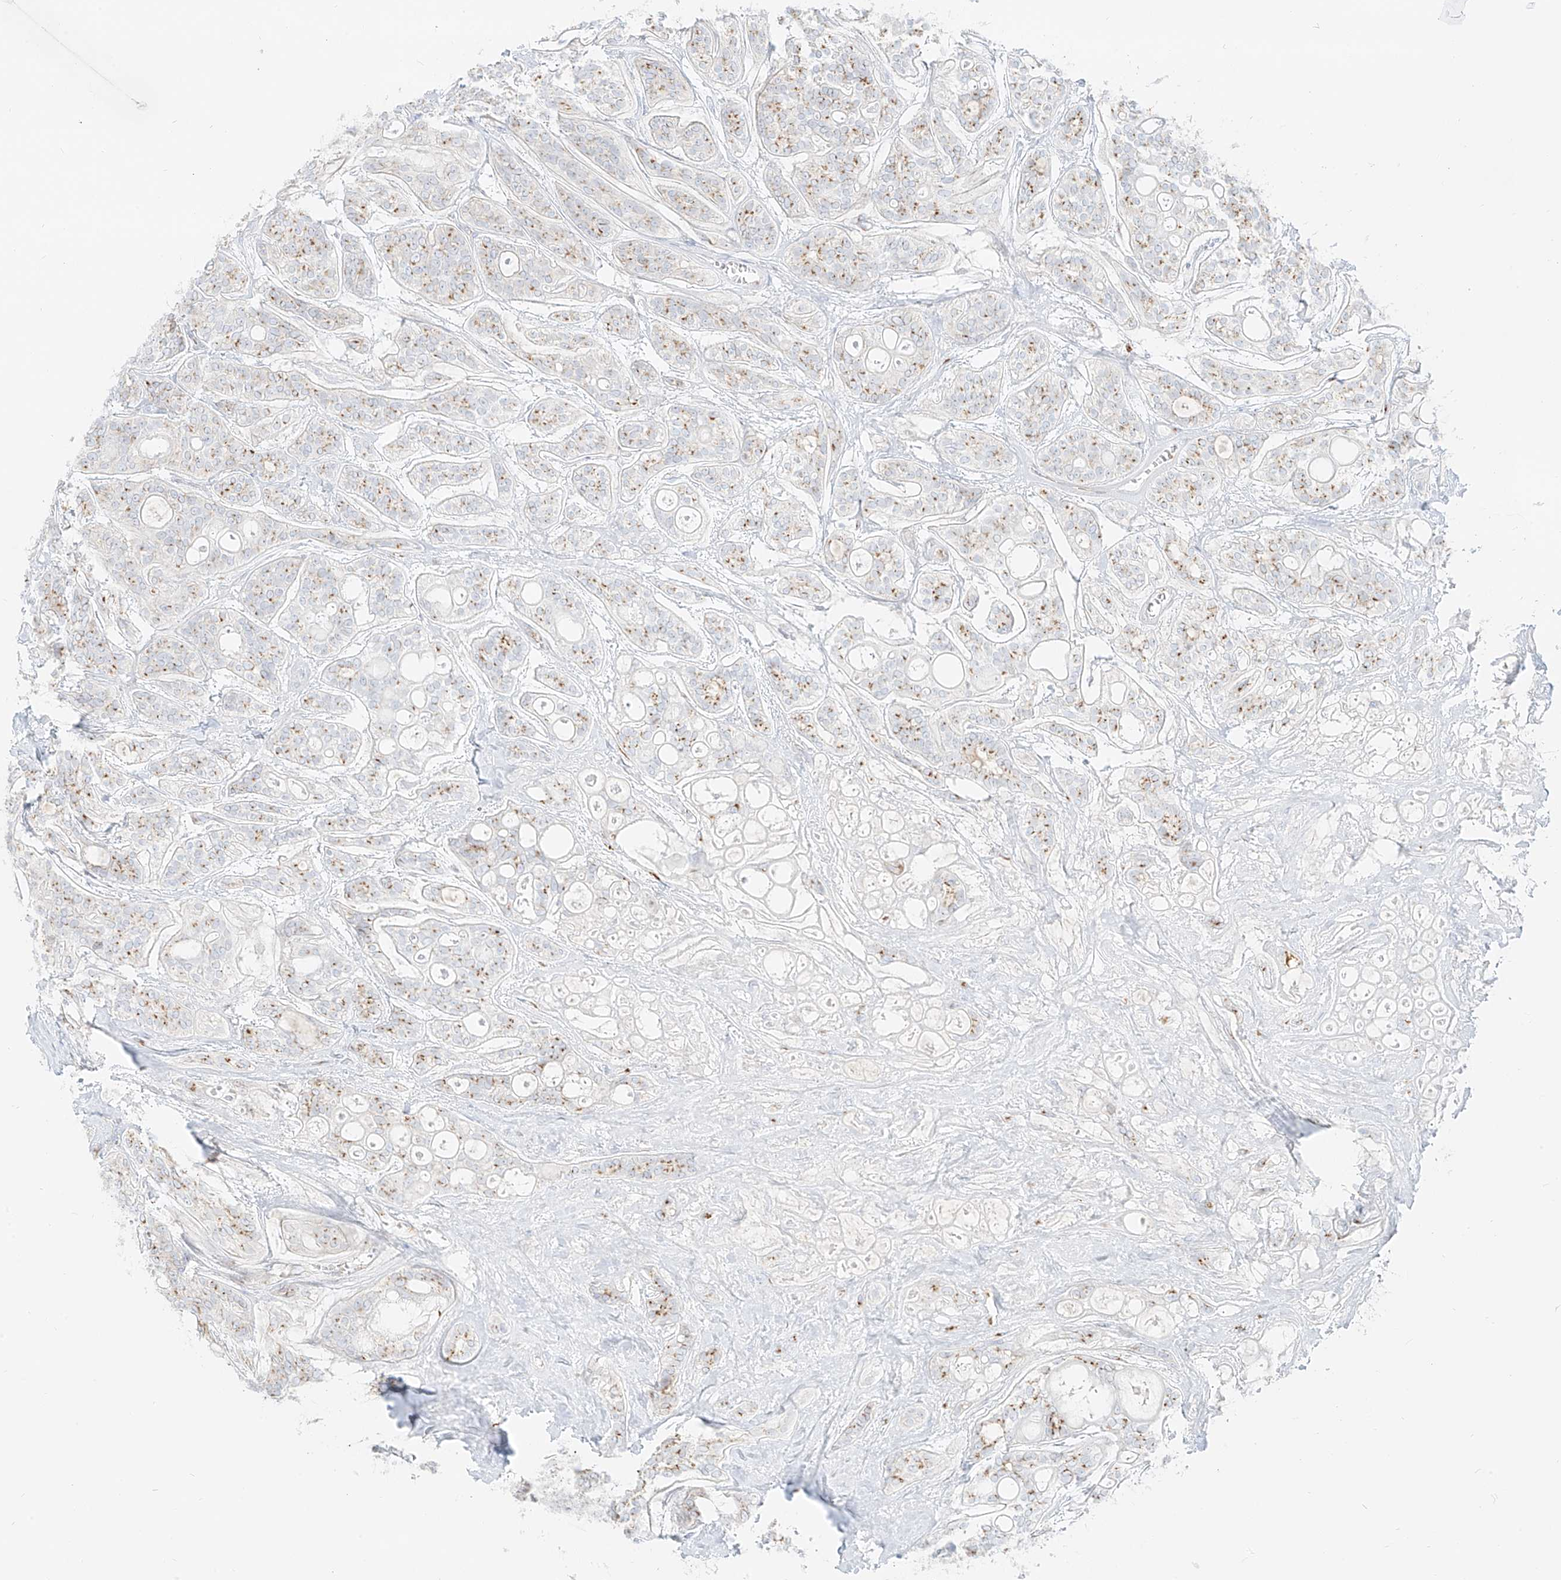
{"staining": {"intensity": "weak", "quantity": "25%-75%", "location": "cytoplasmic/membranous"}, "tissue": "head and neck cancer", "cell_type": "Tumor cells", "image_type": "cancer", "snomed": [{"axis": "morphology", "description": "Adenocarcinoma, NOS"}, {"axis": "topography", "description": "Head-Neck"}], "caption": "Tumor cells reveal low levels of weak cytoplasmic/membranous expression in approximately 25%-75% of cells in adenocarcinoma (head and neck).", "gene": "TMEM87B", "patient": {"sex": "male", "age": 66}}